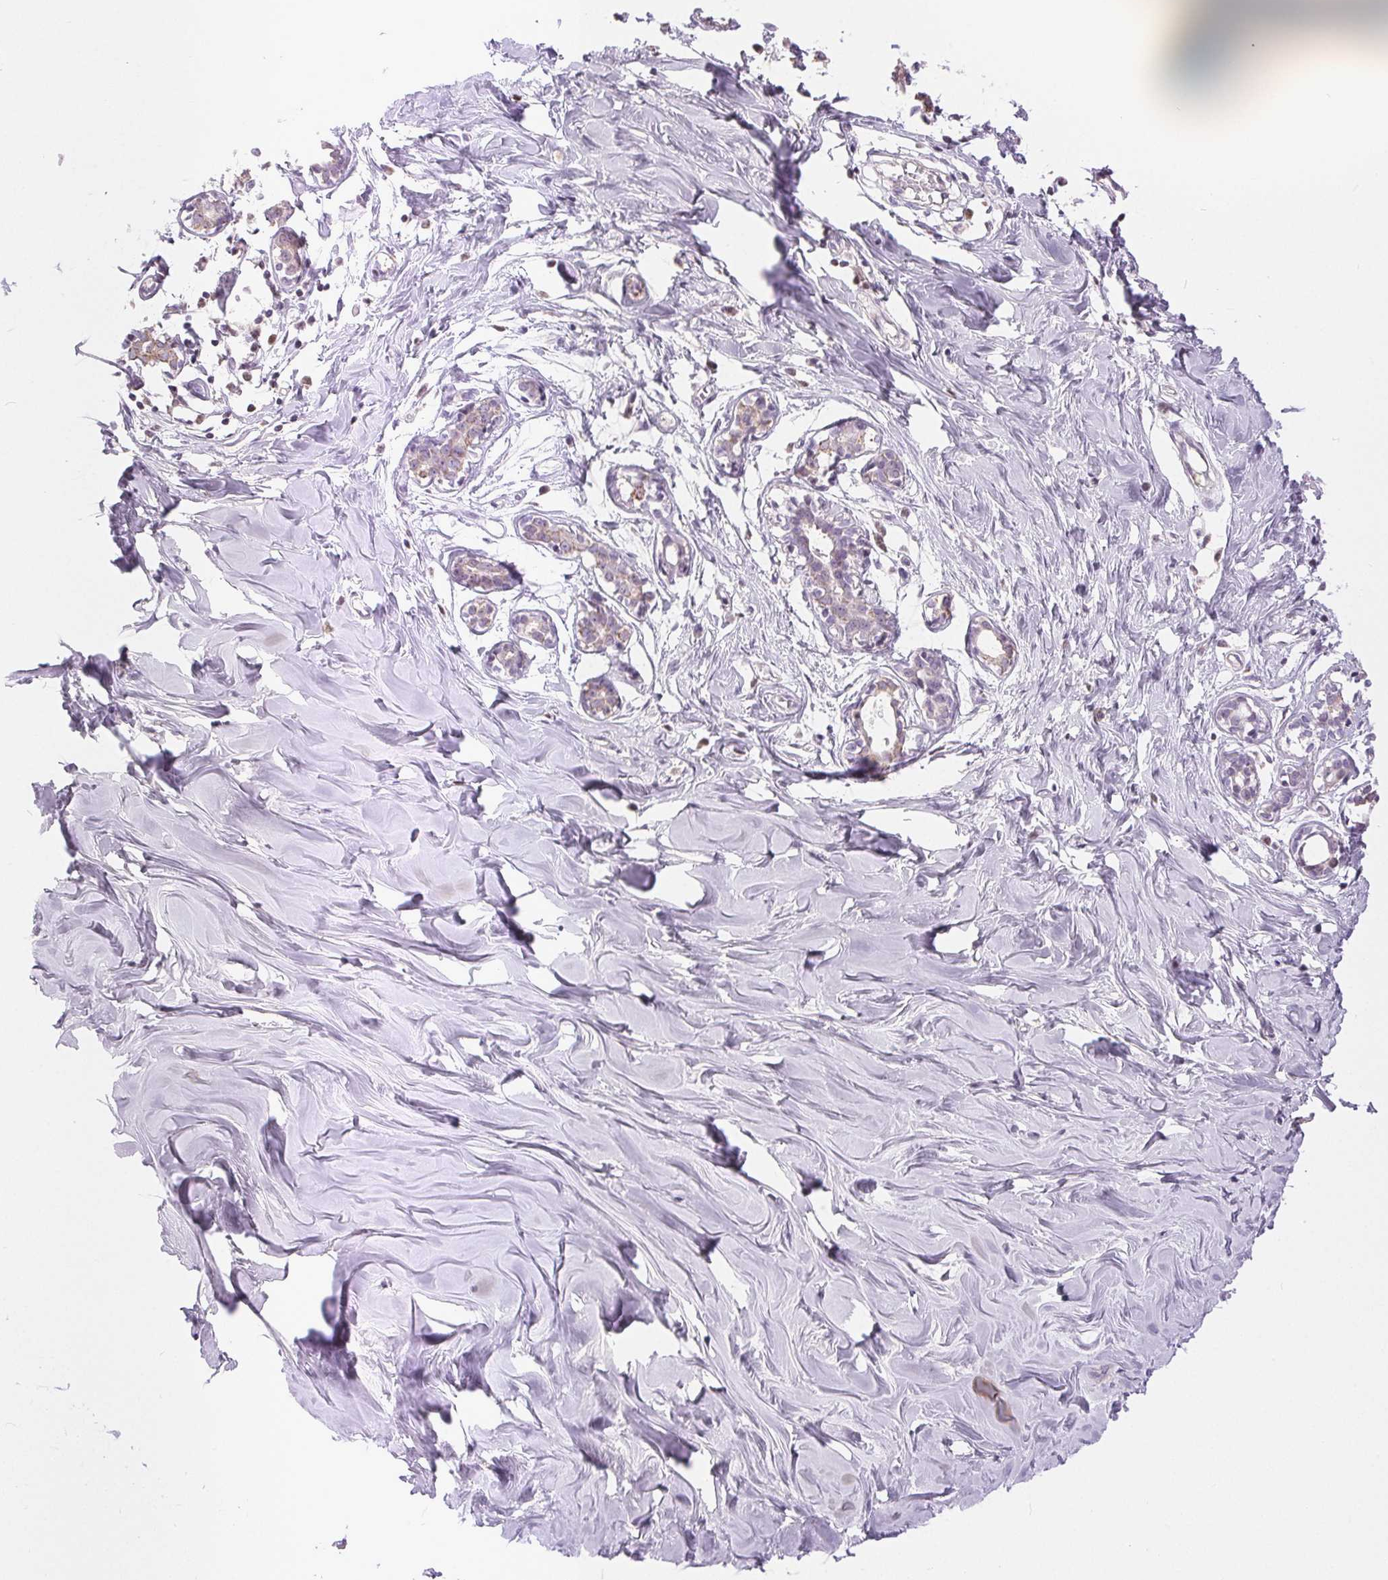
{"staining": {"intensity": "negative", "quantity": "none", "location": "none"}, "tissue": "breast", "cell_type": "Adipocytes", "image_type": "normal", "snomed": [{"axis": "morphology", "description": "Normal tissue, NOS"}, {"axis": "topography", "description": "Breast"}], "caption": "Protein analysis of benign breast demonstrates no significant staining in adipocytes. (DAB immunohistochemistry, high magnification).", "gene": "POU2F2", "patient": {"sex": "female", "age": 27}}